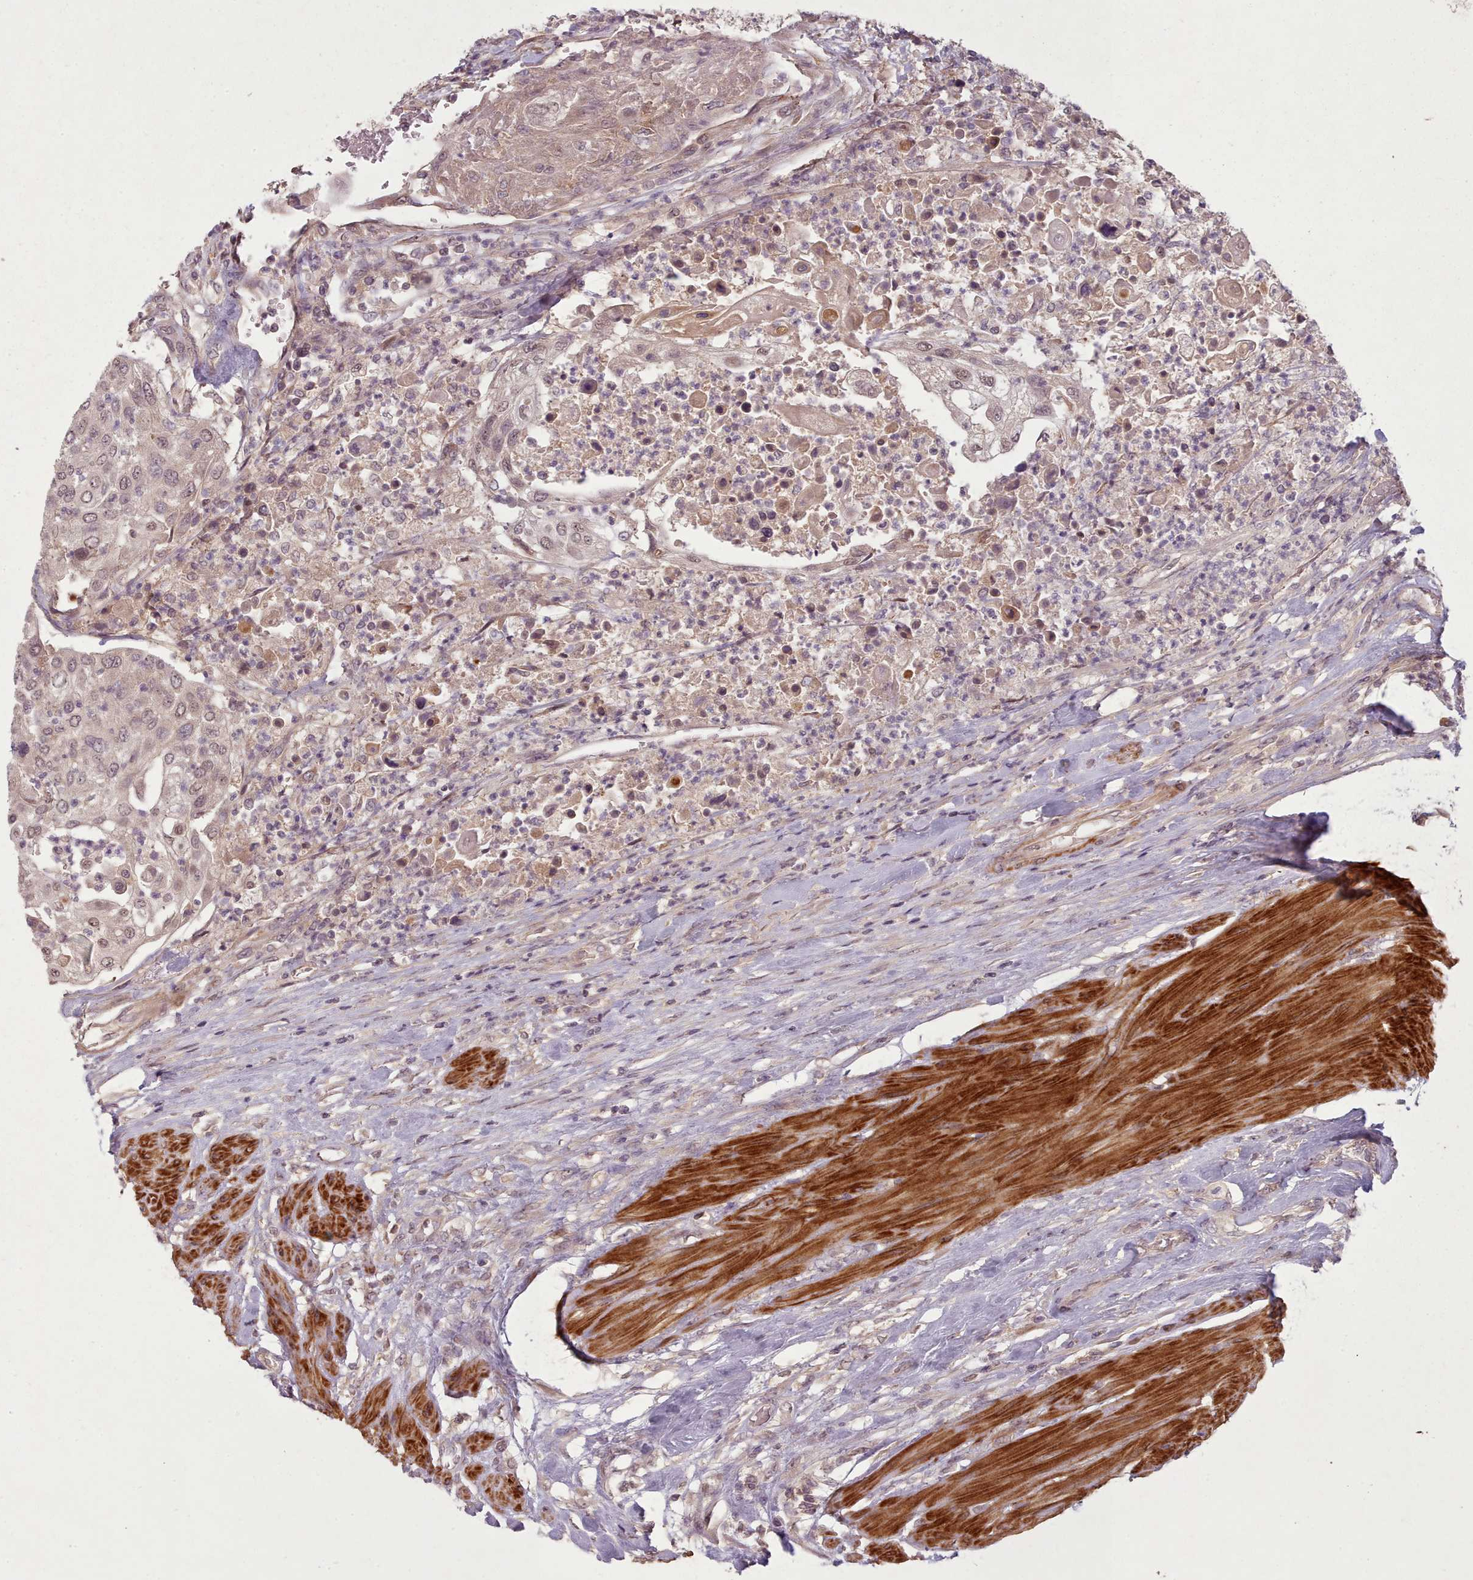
{"staining": {"intensity": "weak", "quantity": "25%-75%", "location": "nuclear"}, "tissue": "urothelial cancer", "cell_type": "Tumor cells", "image_type": "cancer", "snomed": [{"axis": "morphology", "description": "Urothelial carcinoma, High grade"}, {"axis": "topography", "description": "Urinary bladder"}], "caption": "Urothelial cancer stained with IHC exhibits weak nuclear positivity in approximately 25%-75% of tumor cells. (DAB IHC, brown staining for protein, blue staining for nuclei).", "gene": "CDC6", "patient": {"sex": "female", "age": 79}}